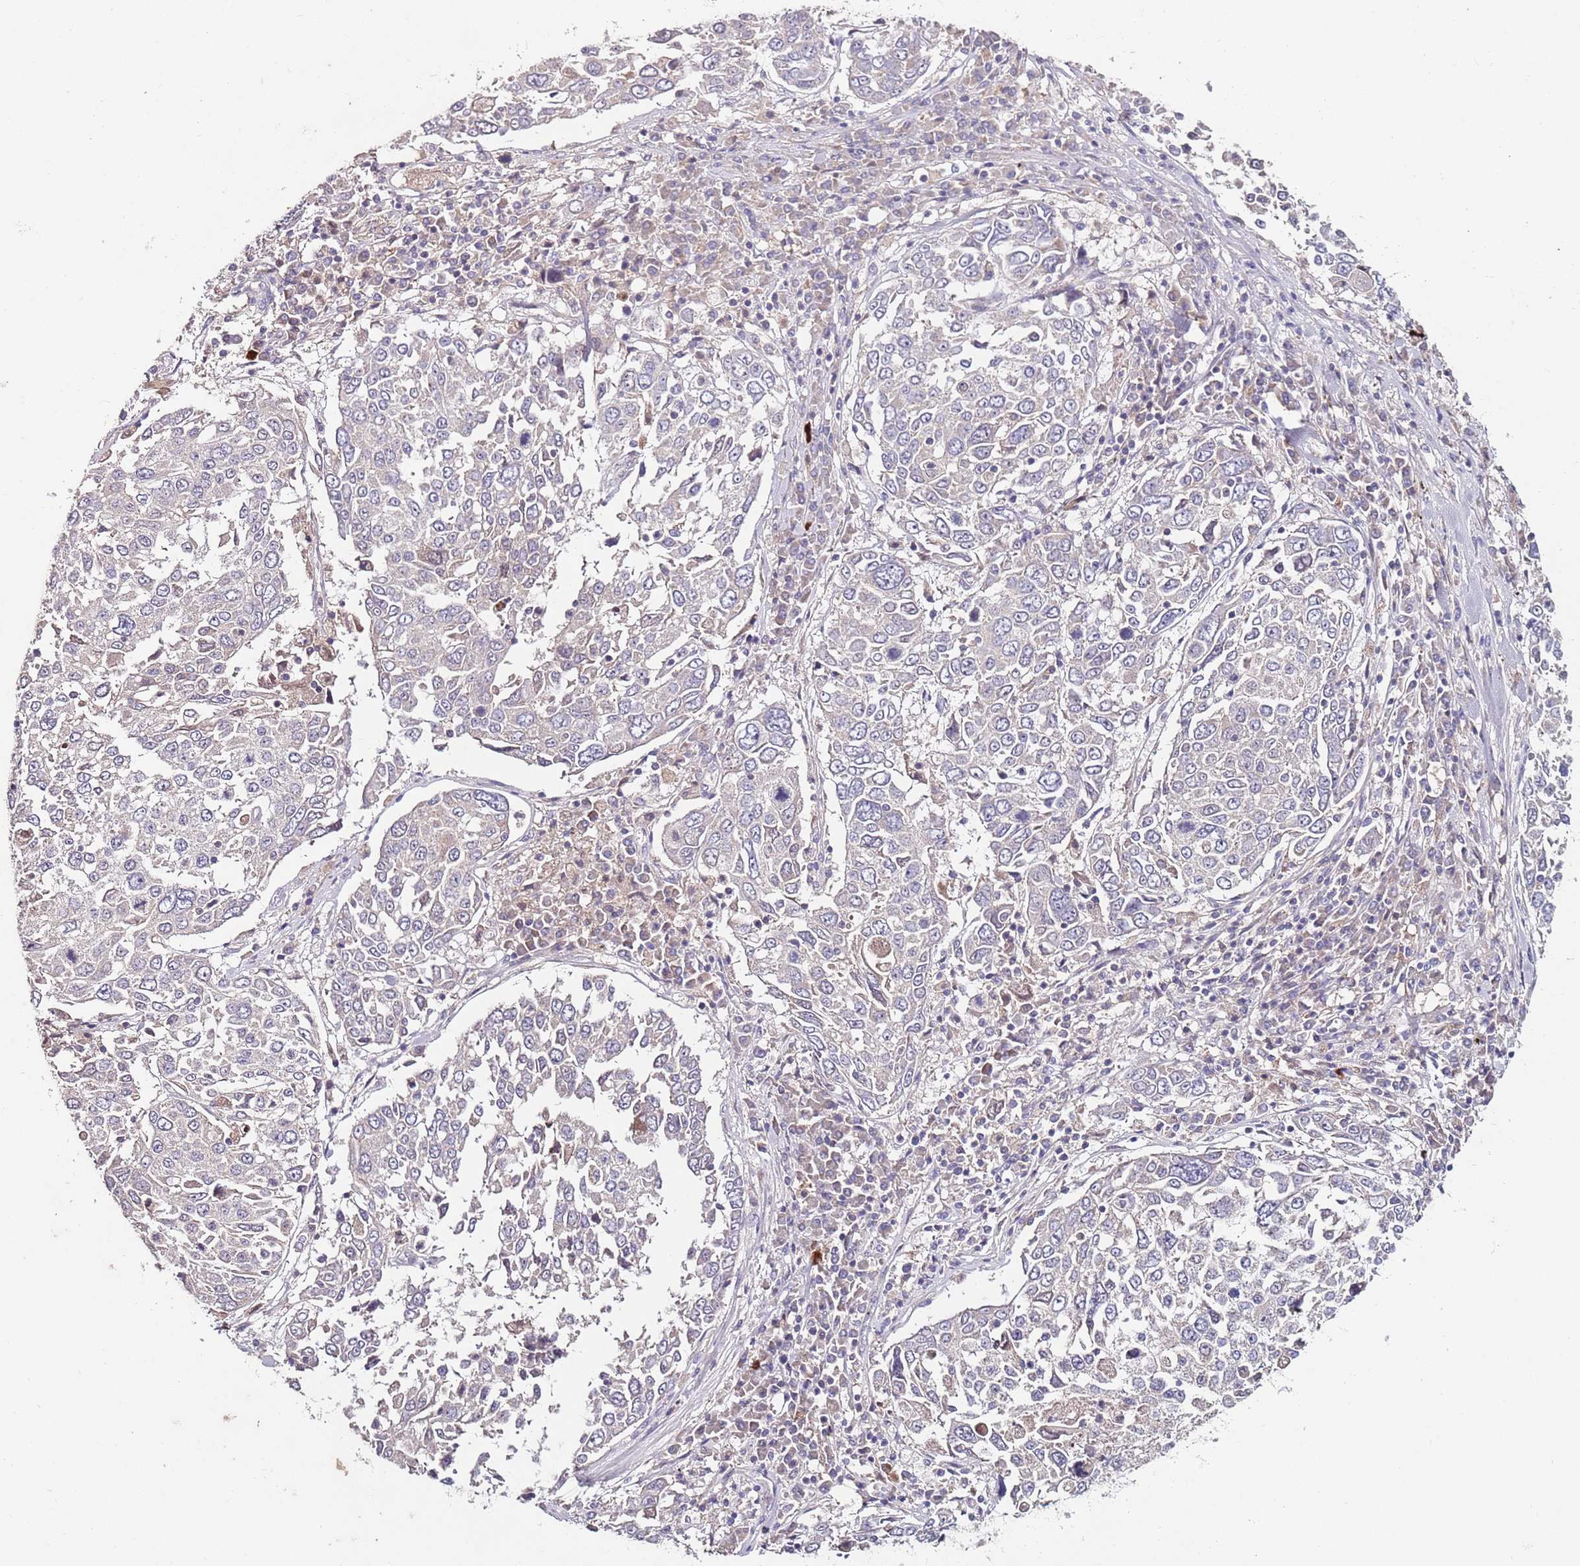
{"staining": {"intensity": "negative", "quantity": "none", "location": "none"}, "tissue": "lung cancer", "cell_type": "Tumor cells", "image_type": "cancer", "snomed": [{"axis": "morphology", "description": "Squamous cell carcinoma, NOS"}, {"axis": "topography", "description": "Lung"}], "caption": "An image of human lung cancer (squamous cell carcinoma) is negative for staining in tumor cells. Nuclei are stained in blue.", "gene": "NRDE2", "patient": {"sex": "male", "age": 65}}